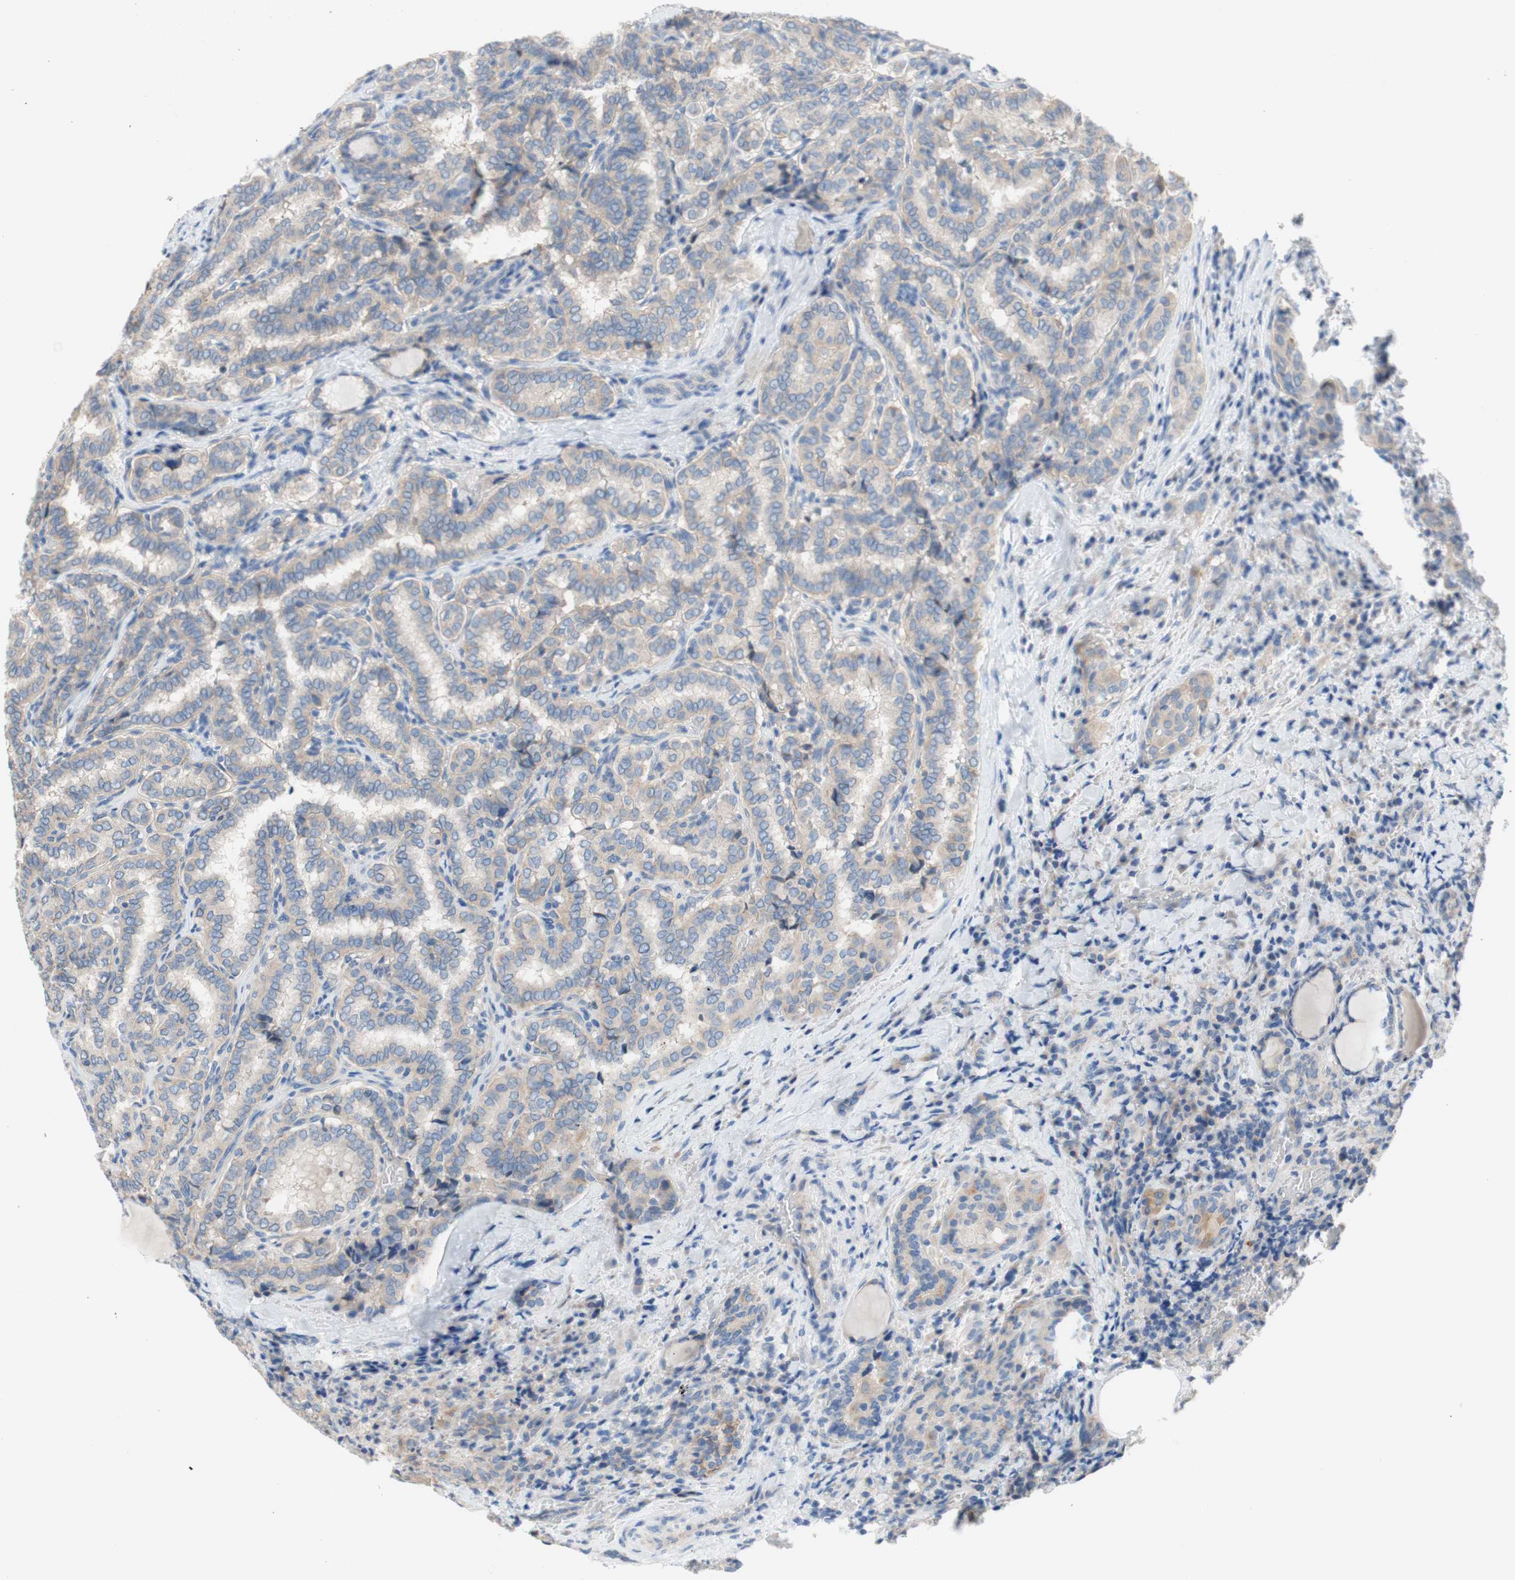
{"staining": {"intensity": "weak", "quantity": ">75%", "location": "cytoplasmic/membranous"}, "tissue": "thyroid cancer", "cell_type": "Tumor cells", "image_type": "cancer", "snomed": [{"axis": "morphology", "description": "Normal tissue, NOS"}, {"axis": "morphology", "description": "Papillary adenocarcinoma, NOS"}, {"axis": "topography", "description": "Thyroid gland"}], "caption": "Thyroid papillary adenocarcinoma stained with DAB (3,3'-diaminobenzidine) IHC displays low levels of weak cytoplasmic/membranous staining in approximately >75% of tumor cells.", "gene": "F3", "patient": {"sex": "female", "age": 30}}